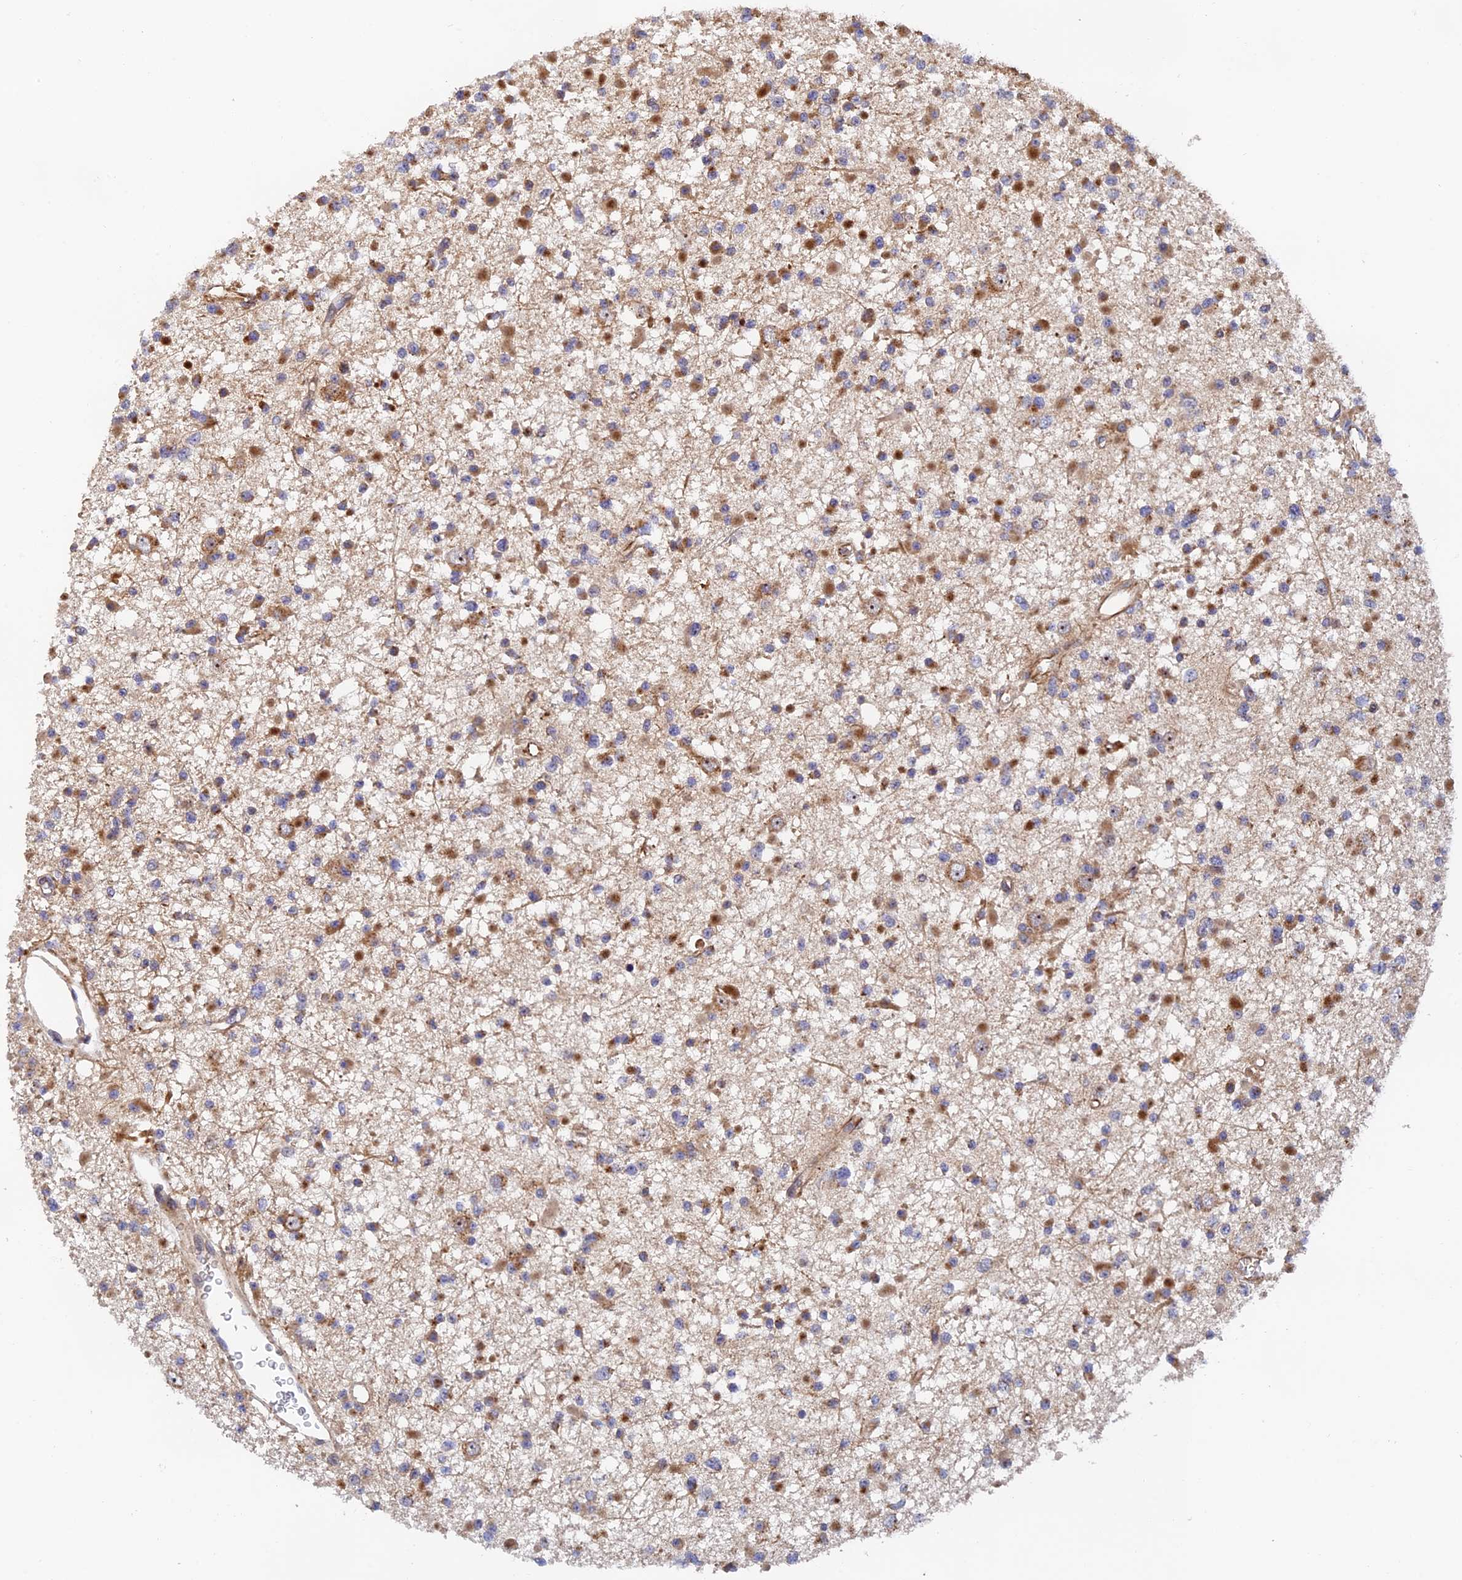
{"staining": {"intensity": "moderate", "quantity": "25%-75%", "location": "cytoplasmic/membranous"}, "tissue": "glioma", "cell_type": "Tumor cells", "image_type": "cancer", "snomed": [{"axis": "morphology", "description": "Glioma, malignant, Low grade"}, {"axis": "topography", "description": "Brain"}], "caption": "Immunohistochemical staining of malignant glioma (low-grade) reveals moderate cytoplasmic/membranous protein staining in about 25%-75% of tumor cells.", "gene": "PPP2R3C", "patient": {"sex": "female", "age": 22}}